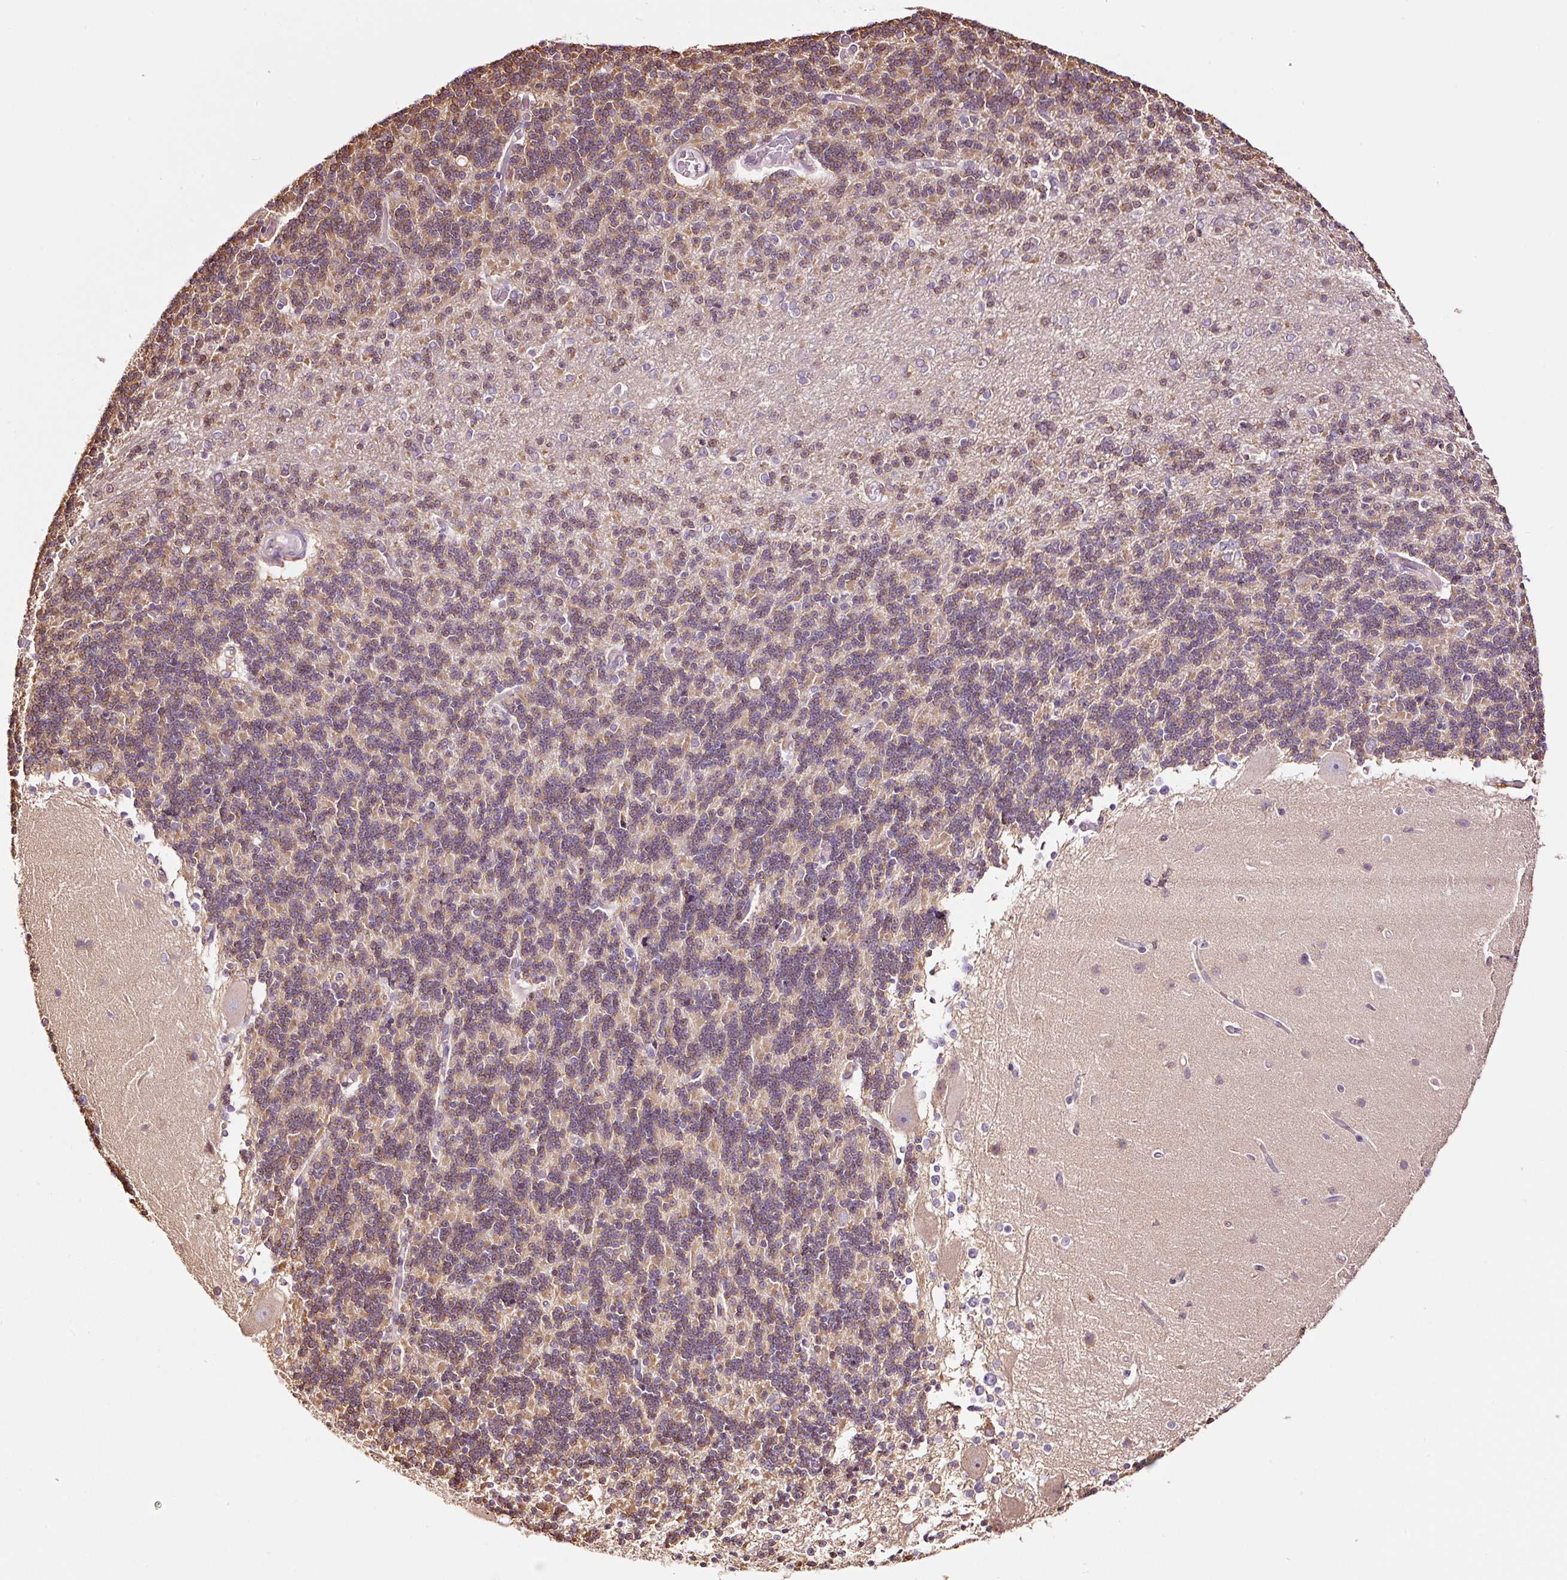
{"staining": {"intensity": "moderate", "quantity": "25%-75%", "location": "cytoplasmic/membranous"}, "tissue": "cerebellum", "cell_type": "Cells in granular layer", "image_type": "normal", "snomed": [{"axis": "morphology", "description": "Normal tissue, NOS"}, {"axis": "topography", "description": "Cerebellum"}], "caption": "Immunohistochemical staining of benign cerebellum shows moderate cytoplasmic/membranous protein expression in approximately 25%-75% of cells in granular layer. (DAB (3,3'-diaminobenzidine) = brown stain, brightfield microscopy at high magnification).", "gene": "METAP1", "patient": {"sex": "female", "age": 54}}